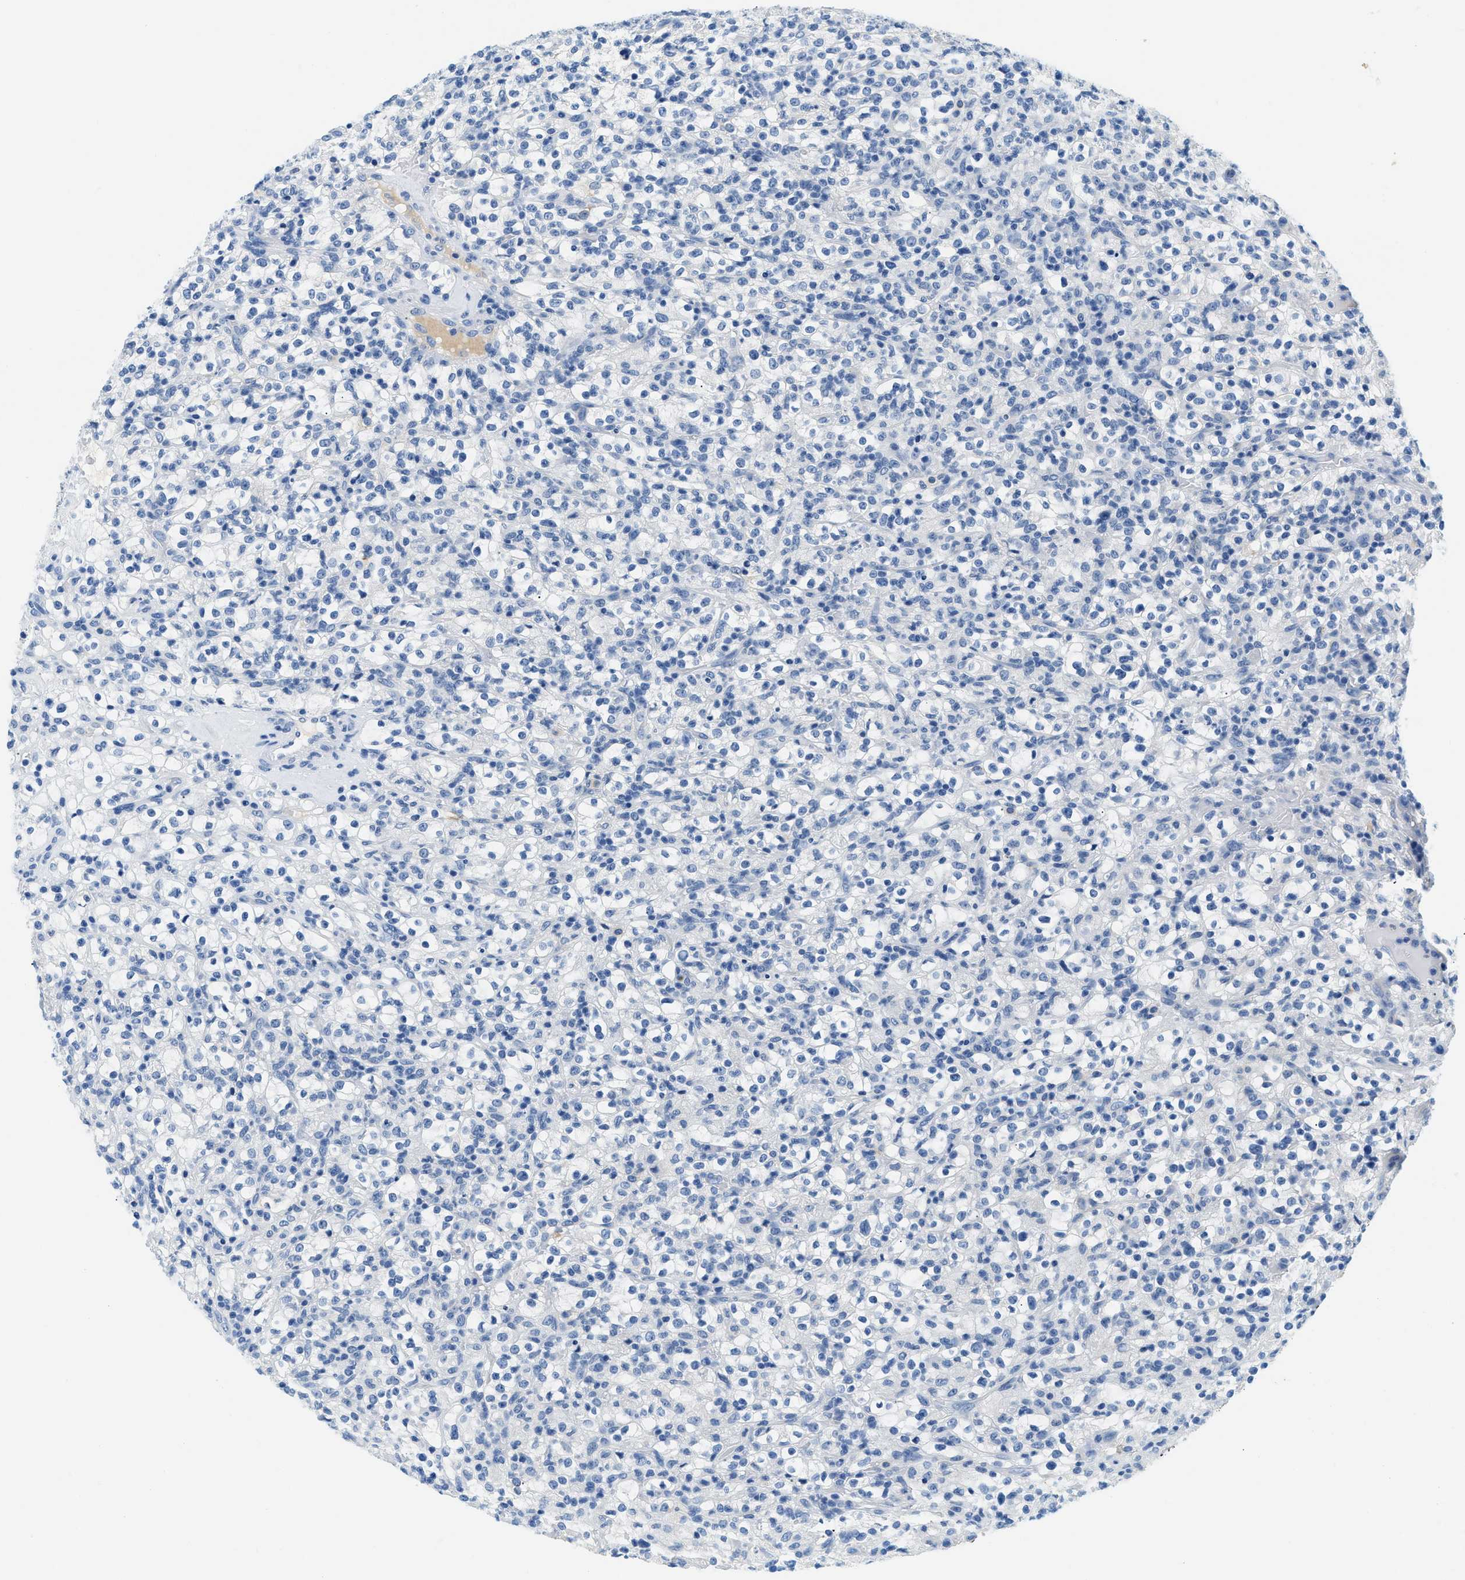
{"staining": {"intensity": "negative", "quantity": "none", "location": "none"}, "tissue": "renal cancer", "cell_type": "Tumor cells", "image_type": "cancer", "snomed": [{"axis": "morphology", "description": "Normal tissue, NOS"}, {"axis": "morphology", "description": "Adenocarcinoma, NOS"}, {"axis": "topography", "description": "Kidney"}], "caption": "Adenocarcinoma (renal) stained for a protein using immunohistochemistry (IHC) shows no staining tumor cells.", "gene": "STXBP2", "patient": {"sex": "female", "age": 72}}